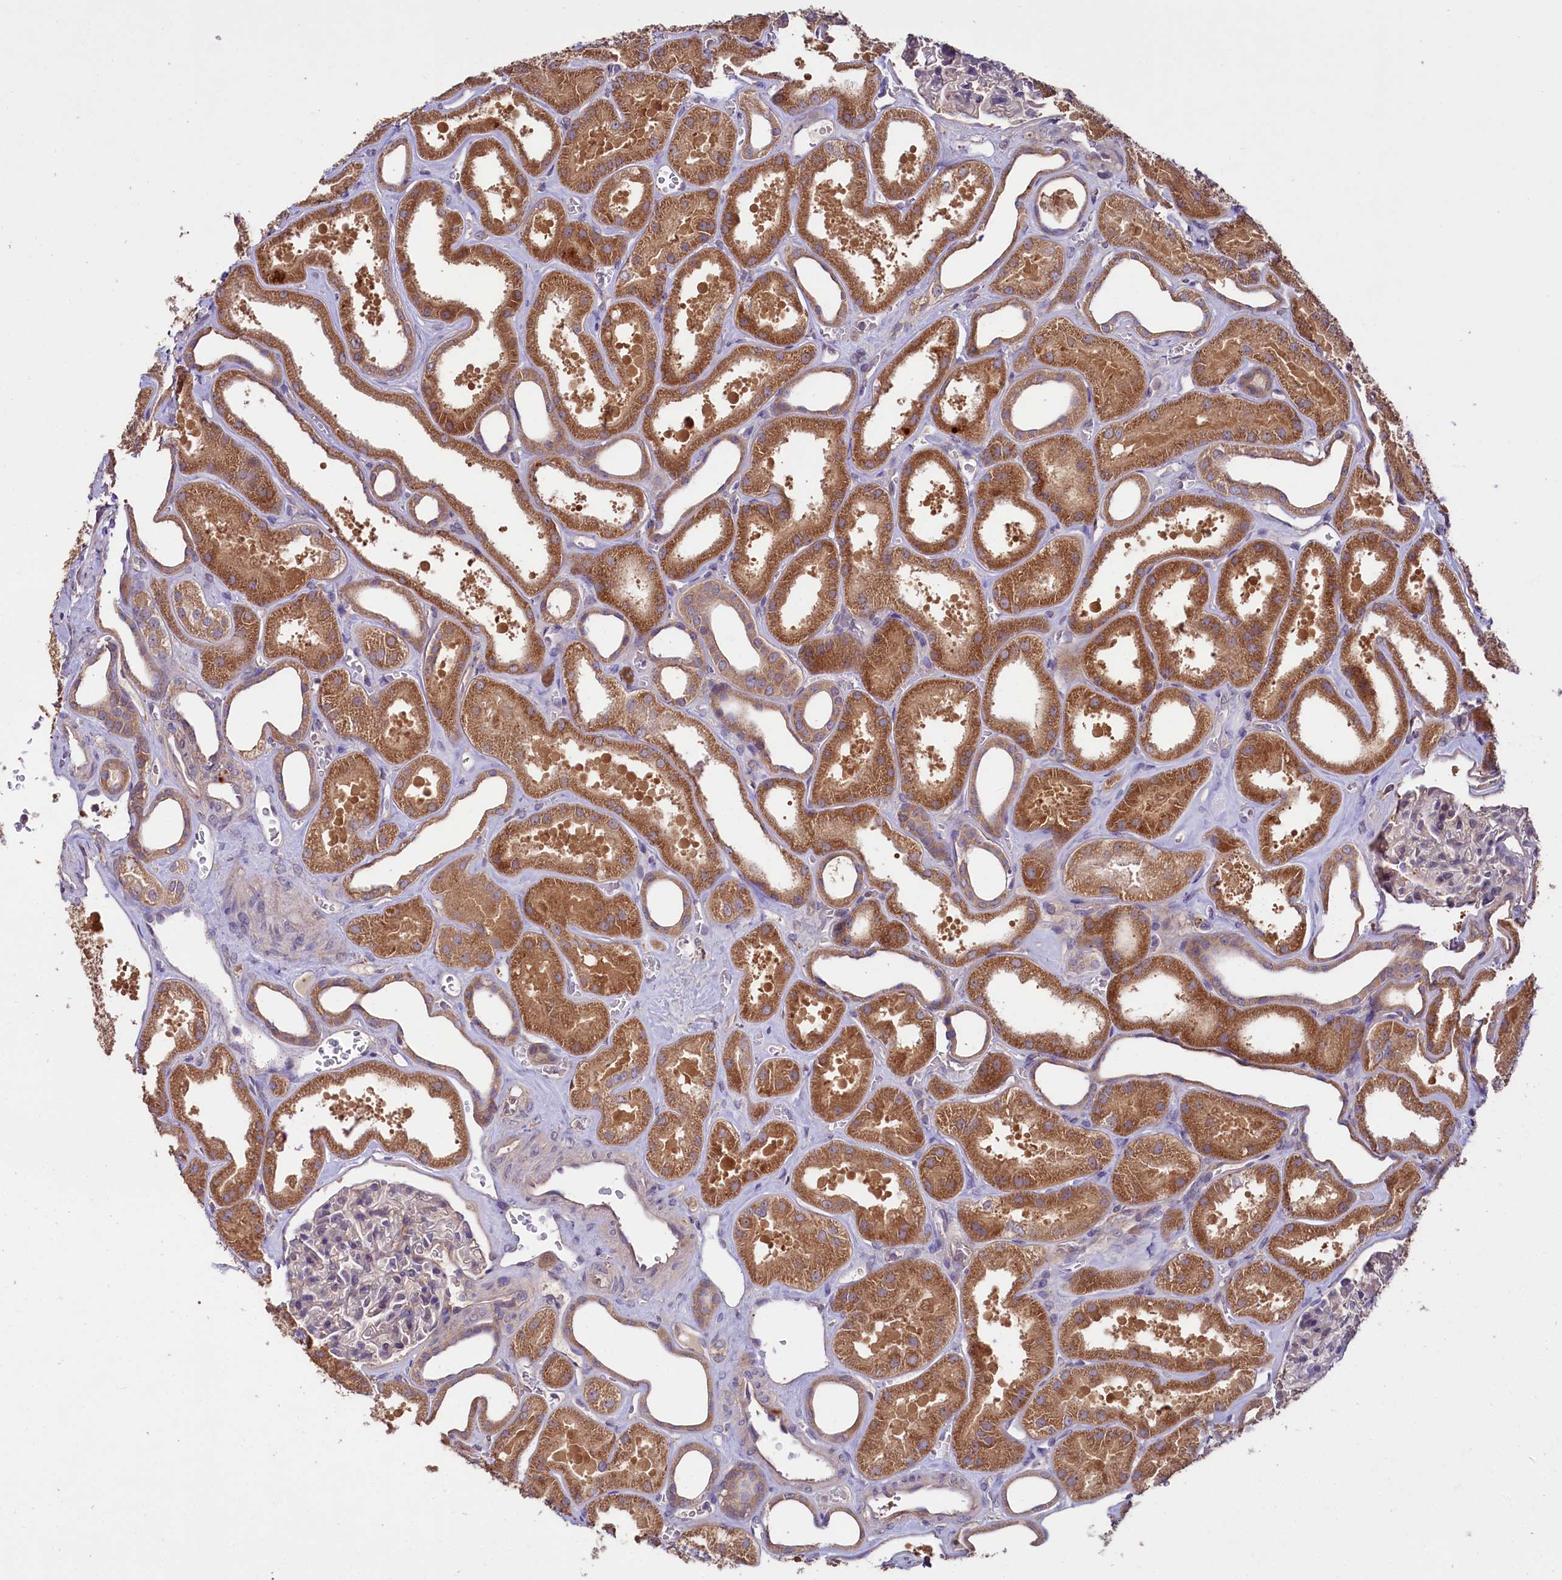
{"staining": {"intensity": "weak", "quantity": "<25%", "location": "cytoplasmic/membranous"}, "tissue": "kidney", "cell_type": "Cells in glomeruli", "image_type": "normal", "snomed": [{"axis": "morphology", "description": "Normal tissue, NOS"}, {"axis": "morphology", "description": "Adenocarcinoma, NOS"}, {"axis": "topography", "description": "Kidney"}], "caption": "IHC of normal human kidney shows no positivity in cells in glomeruli.", "gene": "ETFBKMT", "patient": {"sex": "female", "age": 68}}